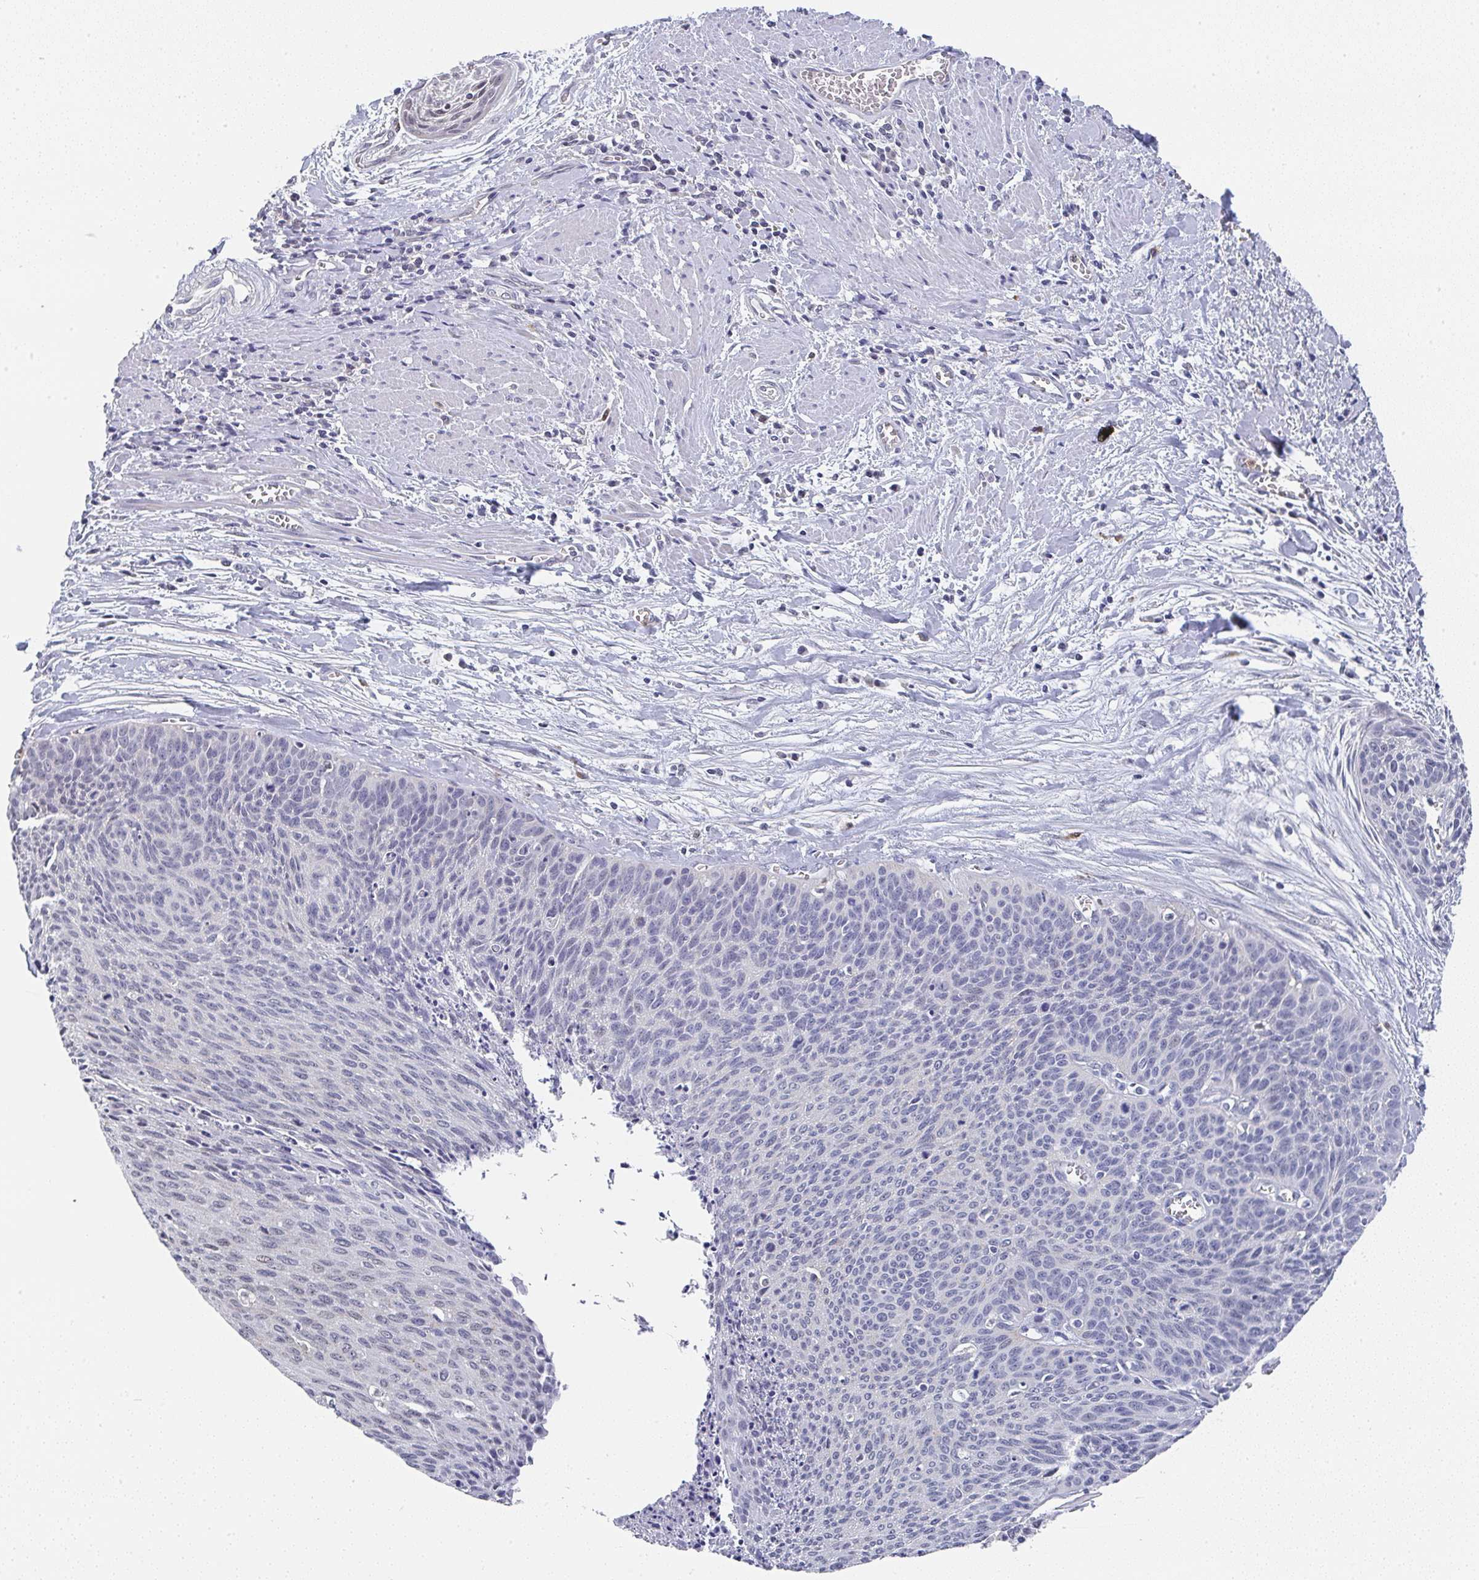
{"staining": {"intensity": "weak", "quantity": "<25%", "location": "nuclear"}, "tissue": "cervical cancer", "cell_type": "Tumor cells", "image_type": "cancer", "snomed": [{"axis": "morphology", "description": "Squamous cell carcinoma, NOS"}, {"axis": "topography", "description": "Cervix"}], "caption": "The histopathology image shows no staining of tumor cells in cervical cancer (squamous cell carcinoma). (DAB immunohistochemistry (IHC) visualized using brightfield microscopy, high magnification).", "gene": "NCF1", "patient": {"sex": "female", "age": 55}}